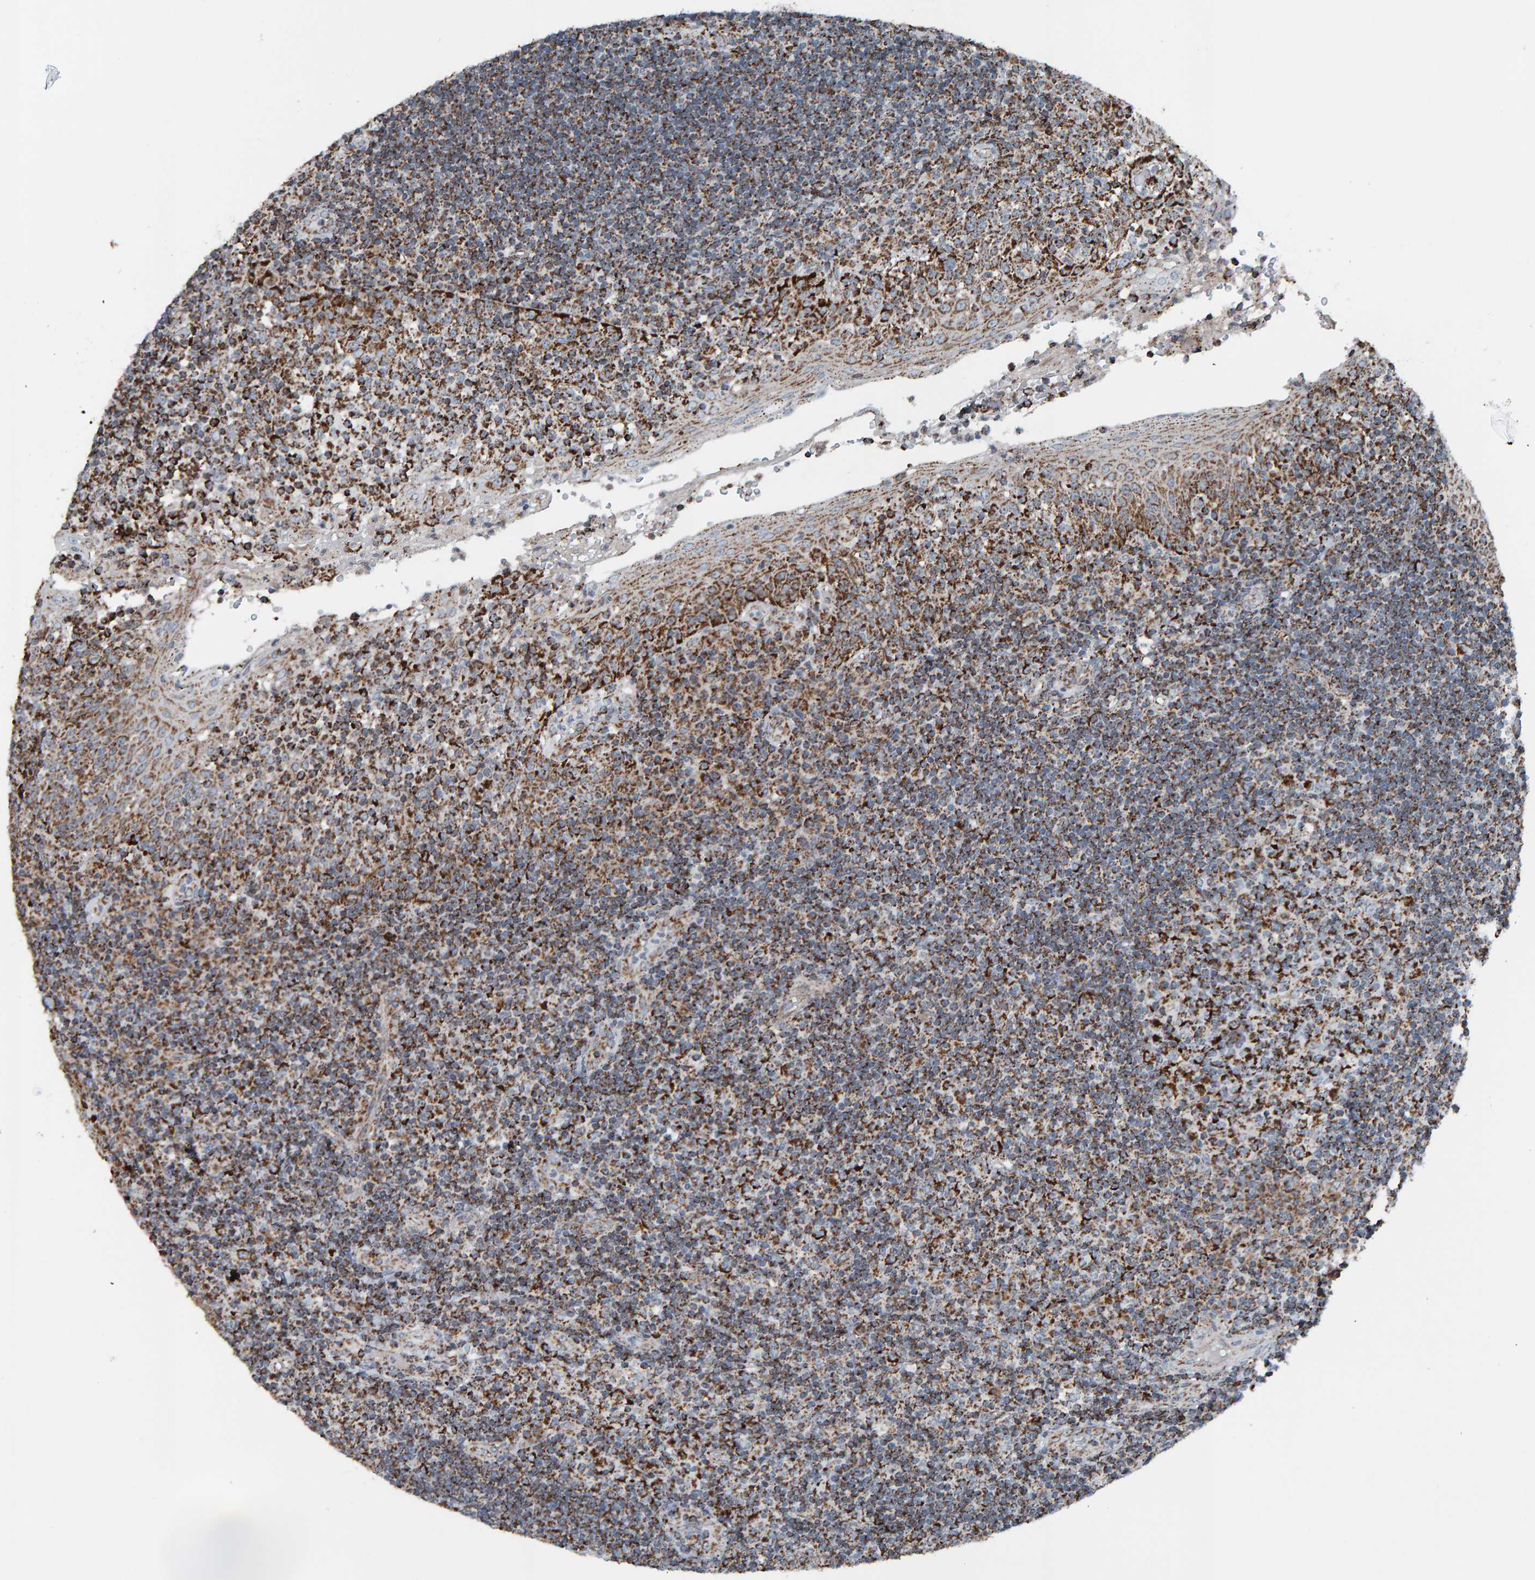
{"staining": {"intensity": "strong", "quantity": ">75%", "location": "cytoplasmic/membranous"}, "tissue": "tonsil", "cell_type": "Germinal center cells", "image_type": "normal", "snomed": [{"axis": "morphology", "description": "Normal tissue, NOS"}, {"axis": "topography", "description": "Tonsil"}], "caption": "About >75% of germinal center cells in normal human tonsil reveal strong cytoplasmic/membranous protein positivity as visualized by brown immunohistochemical staining.", "gene": "ZNF48", "patient": {"sex": "female", "age": 40}}